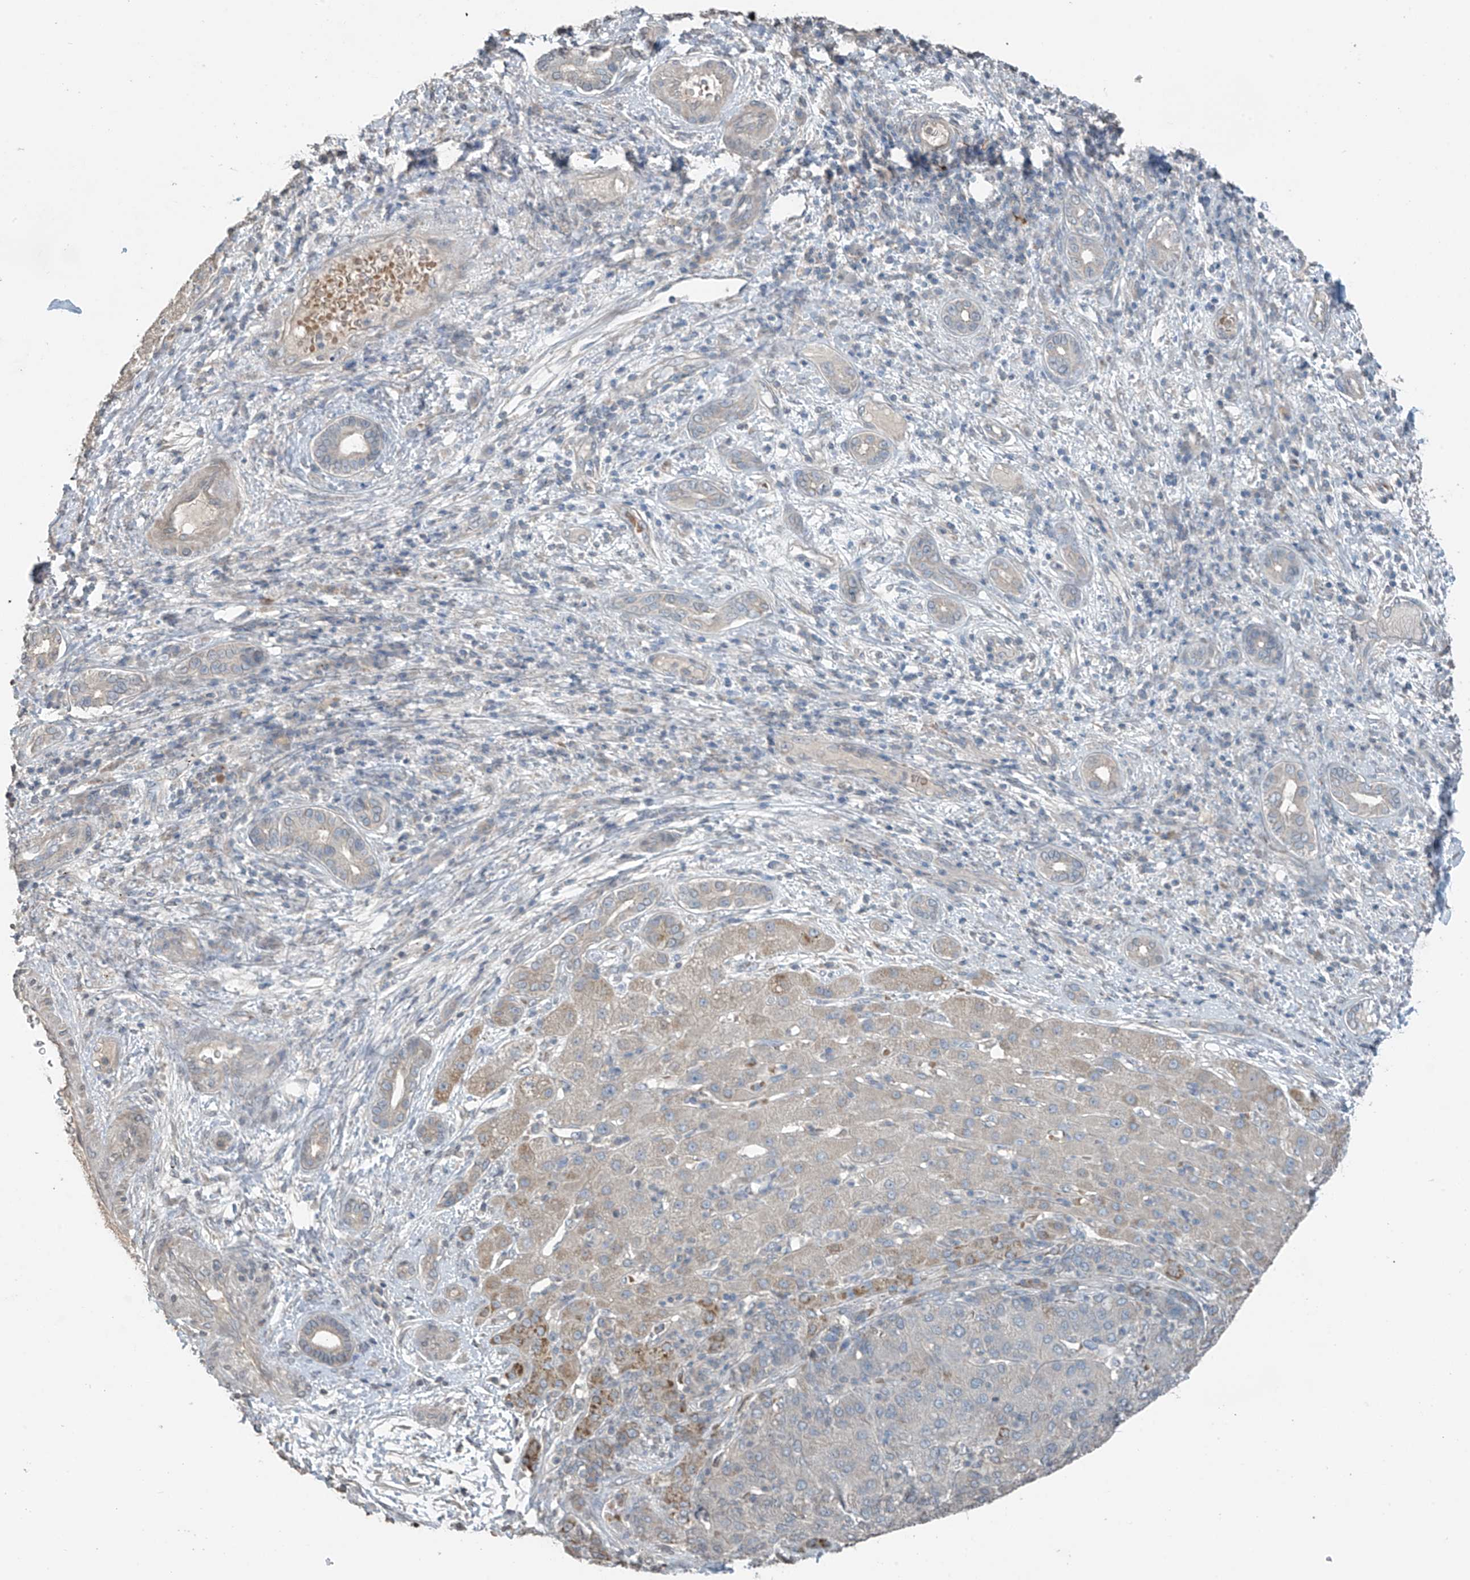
{"staining": {"intensity": "negative", "quantity": "none", "location": "none"}, "tissue": "liver cancer", "cell_type": "Tumor cells", "image_type": "cancer", "snomed": [{"axis": "morphology", "description": "Carcinoma, Hepatocellular, NOS"}, {"axis": "topography", "description": "Liver"}], "caption": "Hepatocellular carcinoma (liver) stained for a protein using immunohistochemistry shows no staining tumor cells.", "gene": "HOXA11", "patient": {"sex": "male", "age": 65}}